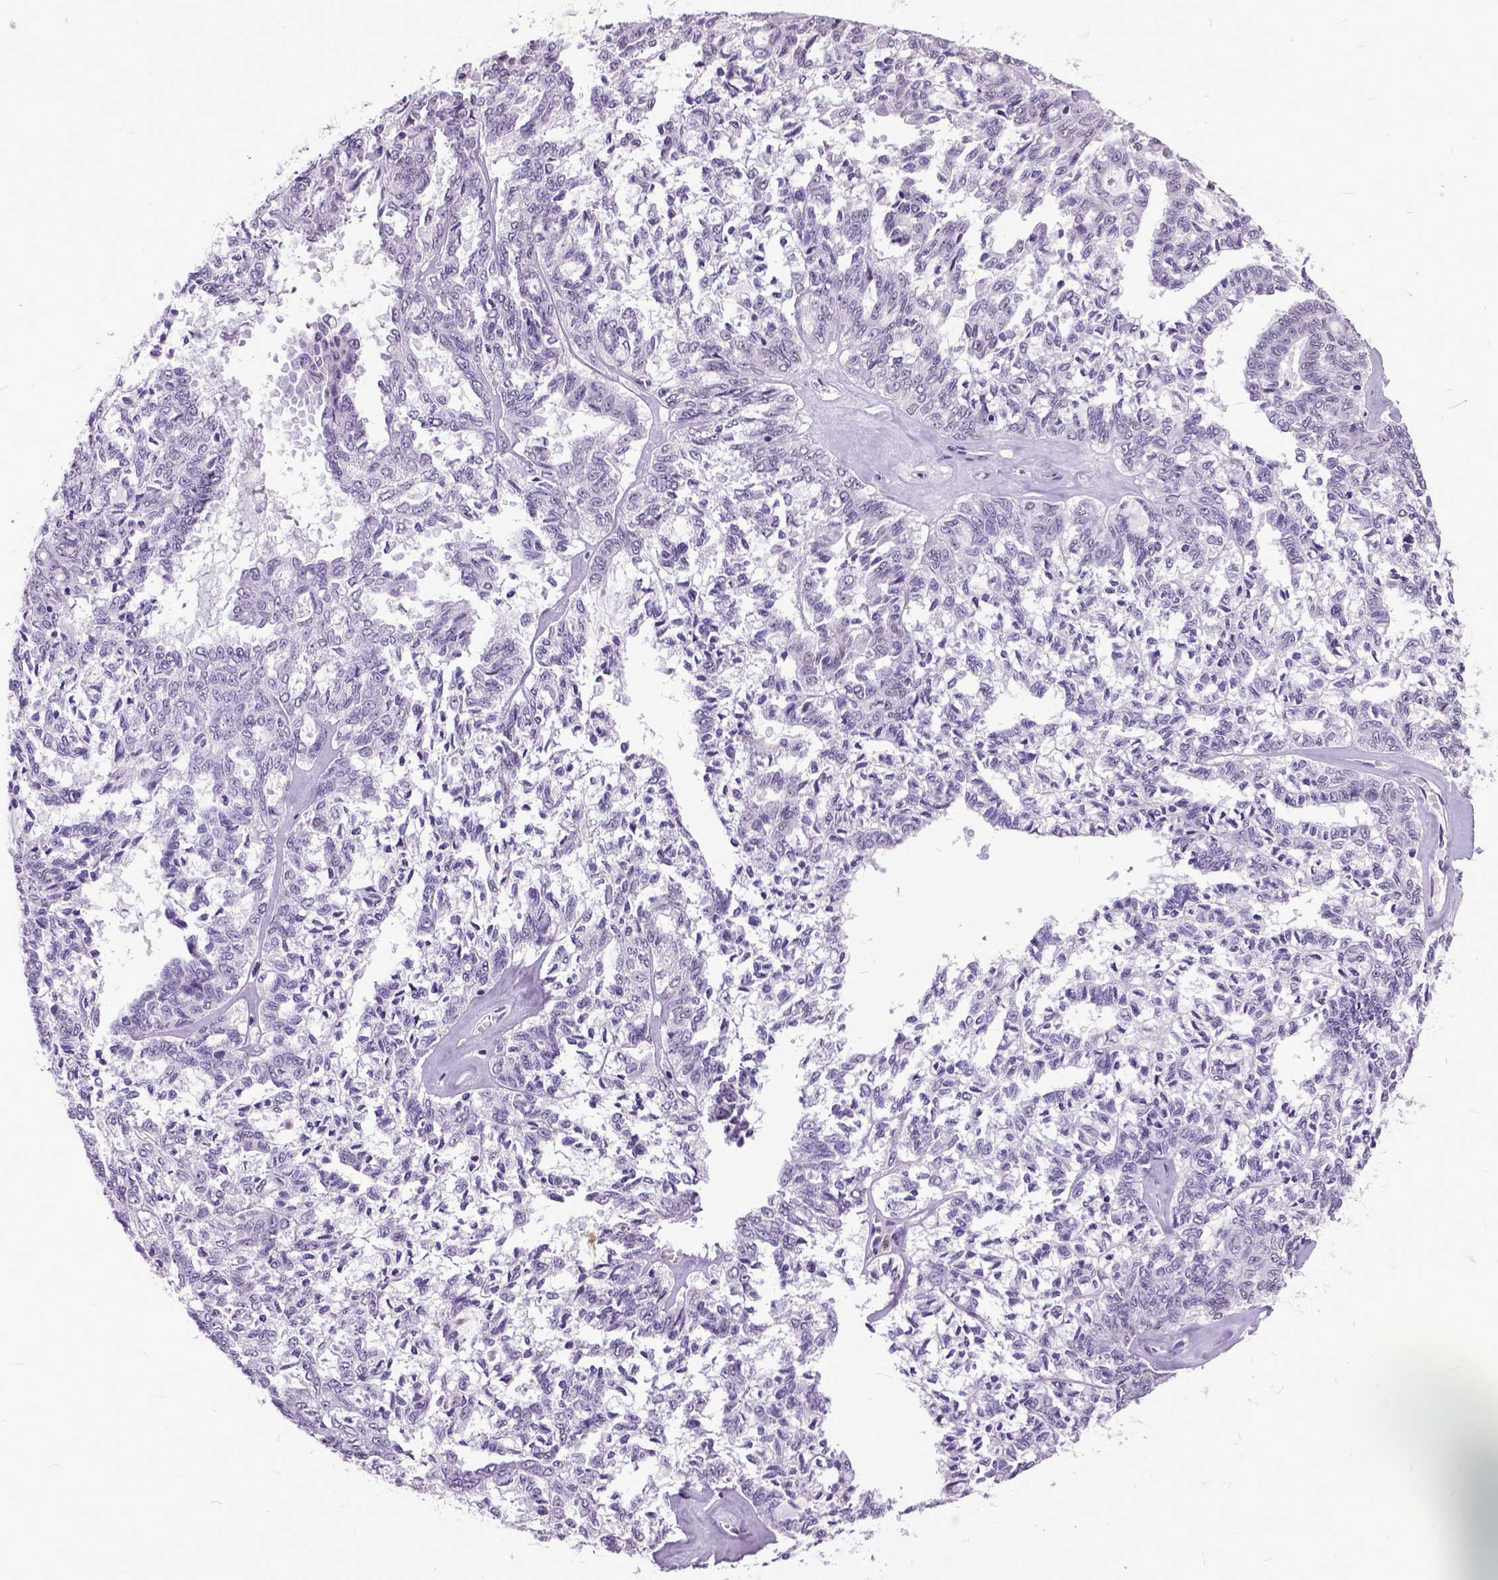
{"staining": {"intensity": "negative", "quantity": "none", "location": "none"}, "tissue": "ovarian cancer", "cell_type": "Tumor cells", "image_type": "cancer", "snomed": [{"axis": "morphology", "description": "Cystadenocarcinoma, serous, NOS"}, {"axis": "topography", "description": "Ovary"}], "caption": "Immunohistochemistry (IHC) of ovarian cancer (serous cystadenocarcinoma) reveals no positivity in tumor cells.", "gene": "MARCHF10", "patient": {"sex": "female", "age": 71}}